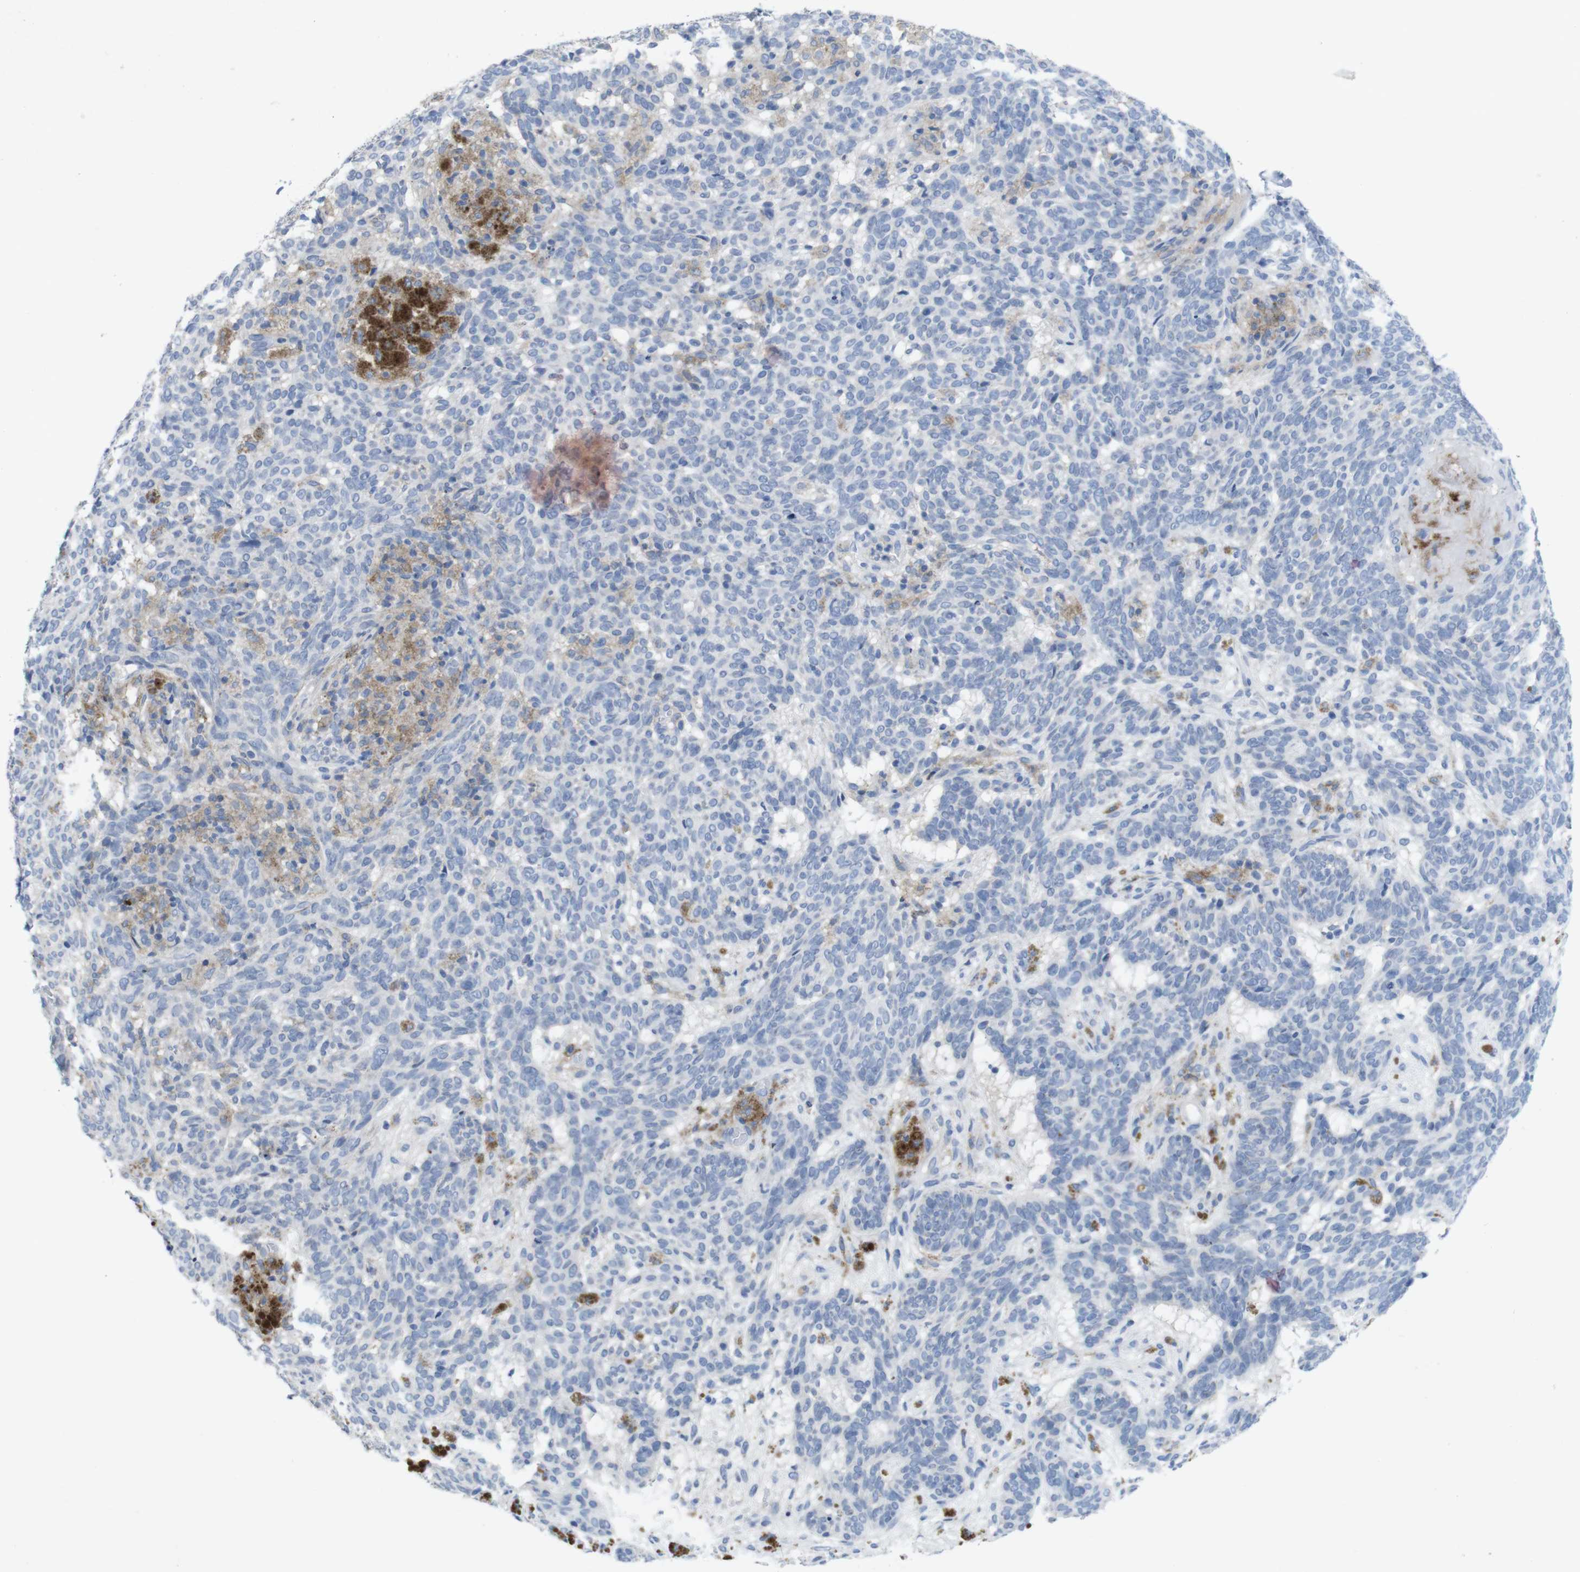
{"staining": {"intensity": "negative", "quantity": "none", "location": "none"}, "tissue": "skin cancer", "cell_type": "Tumor cells", "image_type": "cancer", "snomed": [{"axis": "morphology", "description": "Basal cell carcinoma"}, {"axis": "topography", "description": "Skin"}], "caption": "Basal cell carcinoma (skin) was stained to show a protein in brown. There is no significant positivity in tumor cells.", "gene": "SLAMF7", "patient": {"sex": "male", "age": 85}}